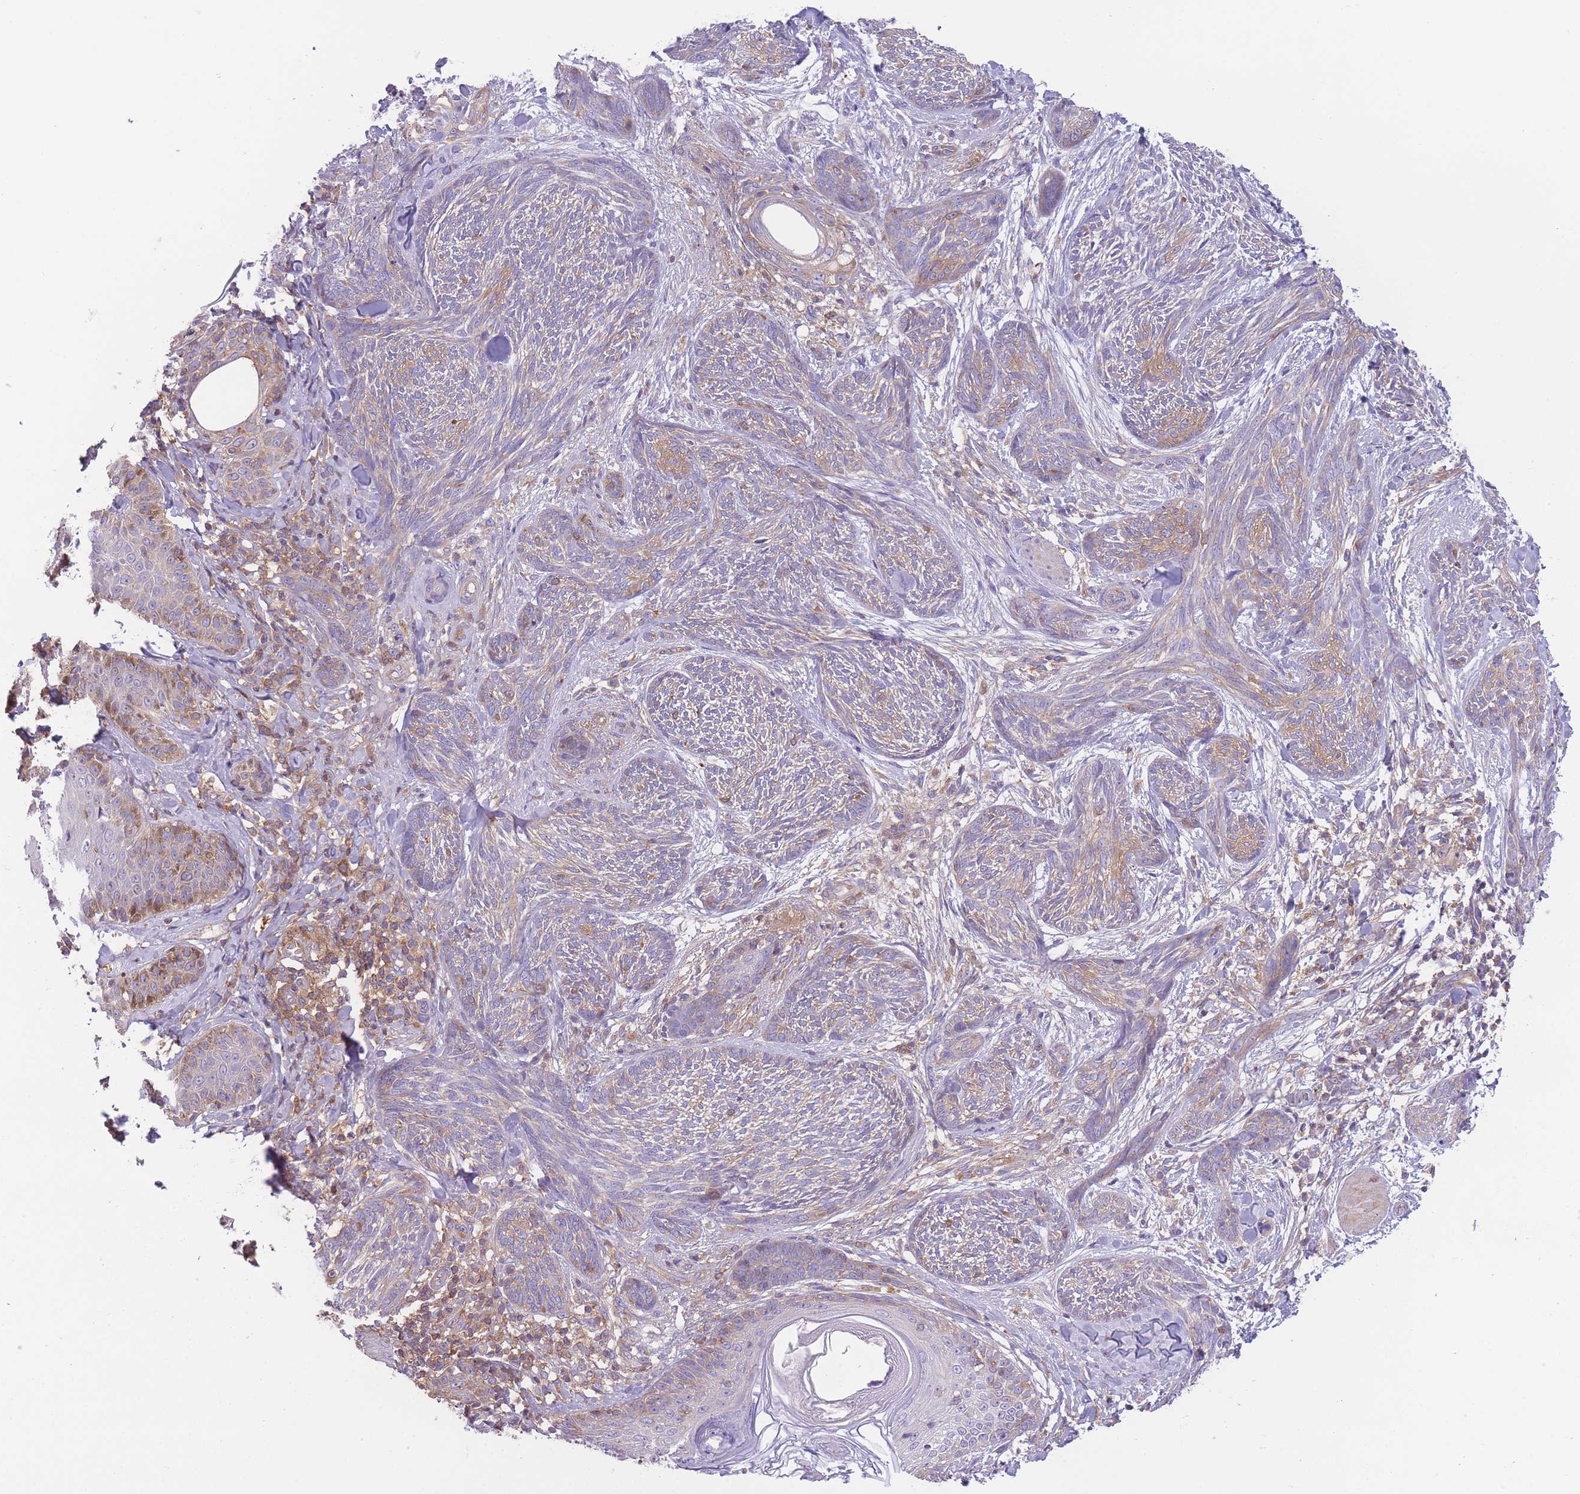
{"staining": {"intensity": "weak", "quantity": "<25%", "location": "cytoplasmic/membranous"}, "tissue": "skin cancer", "cell_type": "Tumor cells", "image_type": "cancer", "snomed": [{"axis": "morphology", "description": "Basal cell carcinoma"}, {"axis": "topography", "description": "Skin"}], "caption": "Immunohistochemistry photomicrograph of human skin basal cell carcinoma stained for a protein (brown), which reveals no staining in tumor cells.", "gene": "PRKAR1A", "patient": {"sex": "male", "age": 73}}